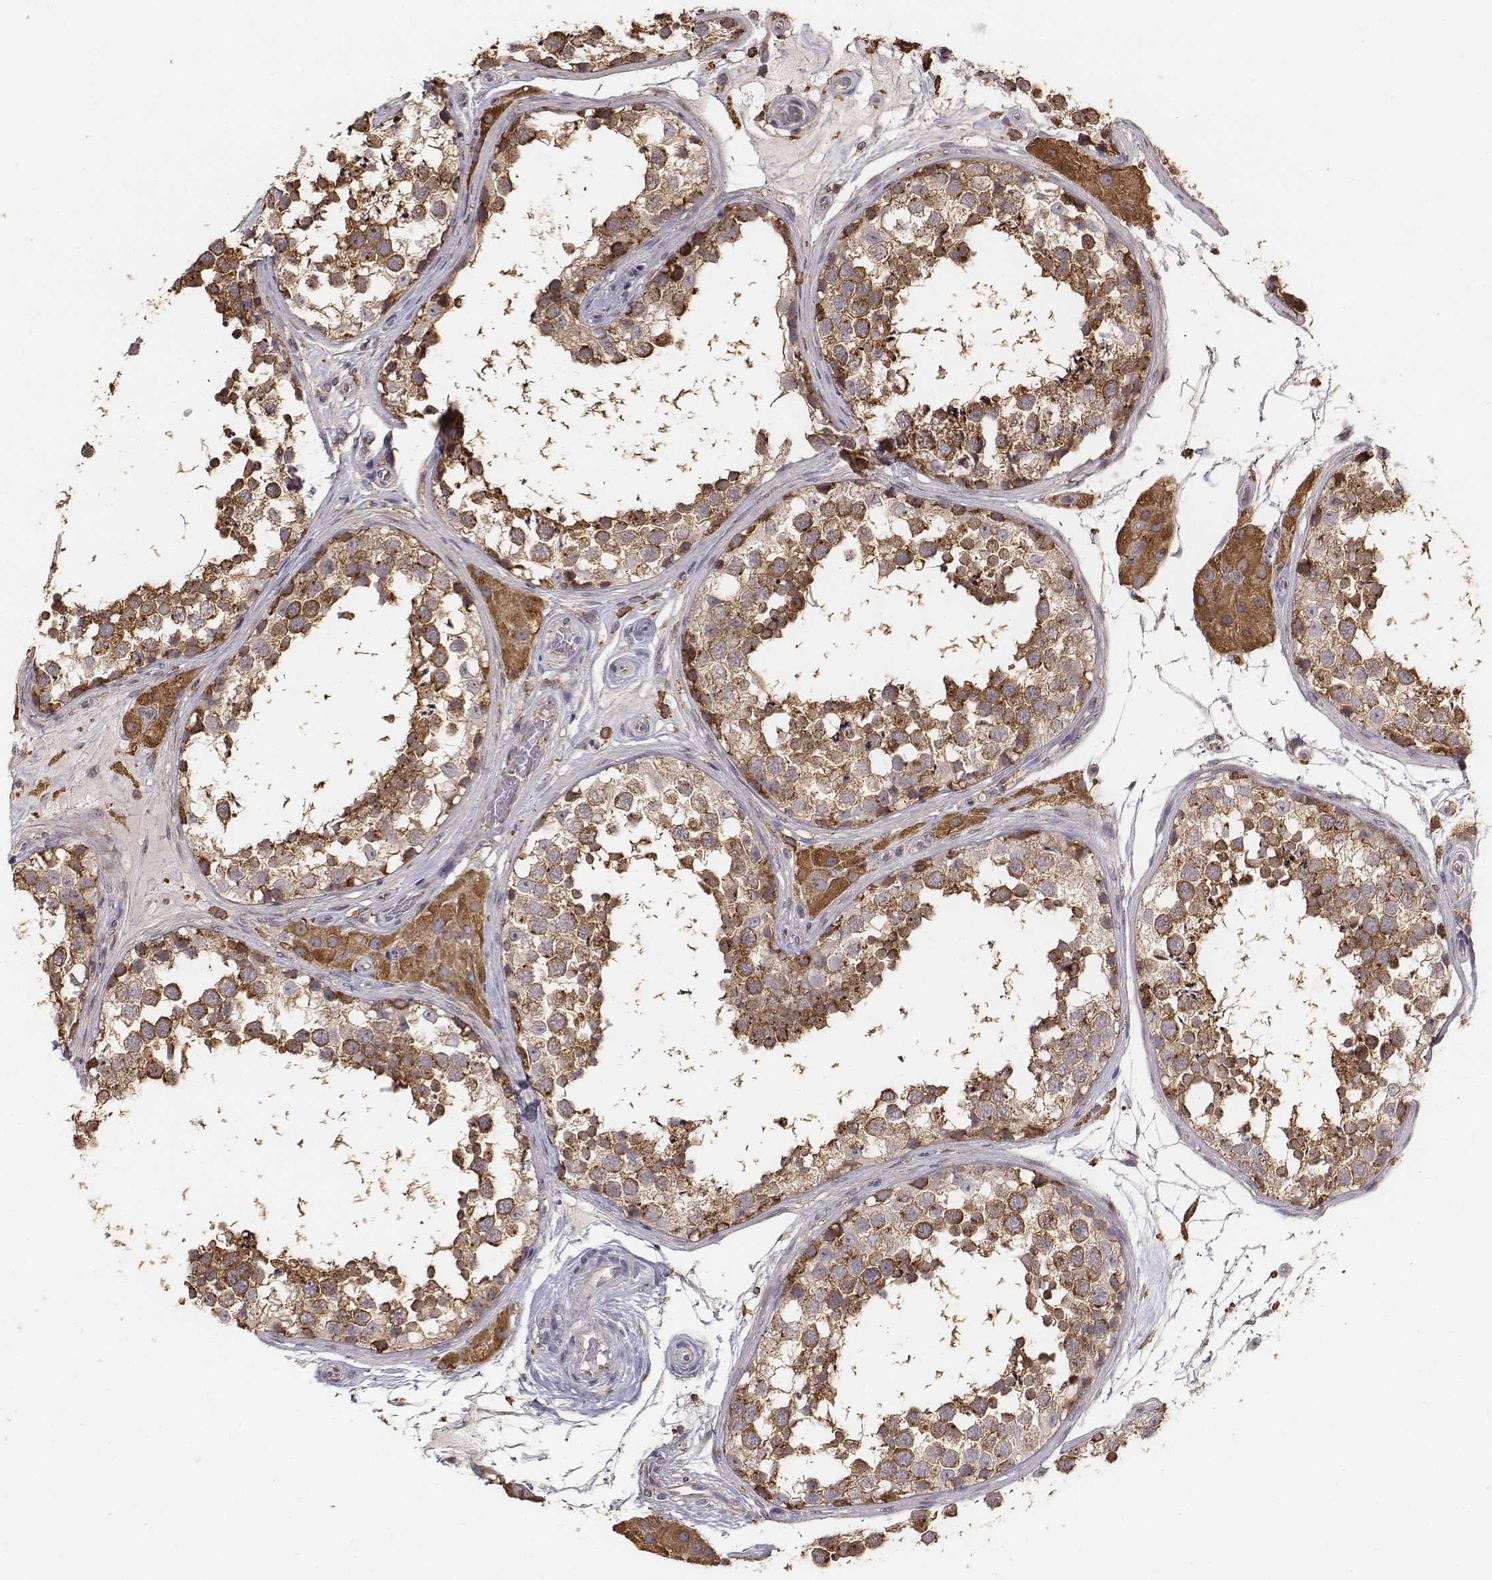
{"staining": {"intensity": "strong", "quantity": ">75%", "location": "cytoplasmic/membranous"}, "tissue": "testis", "cell_type": "Cells in seminiferous ducts", "image_type": "normal", "snomed": [{"axis": "morphology", "description": "Normal tissue, NOS"}, {"axis": "morphology", "description": "Seminoma, NOS"}, {"axis": "topography", "description": "Testis"}], "caption": "Testis stained for a protein (brown) displays strong cytoplasmic/membranous positive staining in about >75% of cells in seminiferous ducts.", "gene": "AP1B1", "patient": {"sex": "male", "age": 65}}